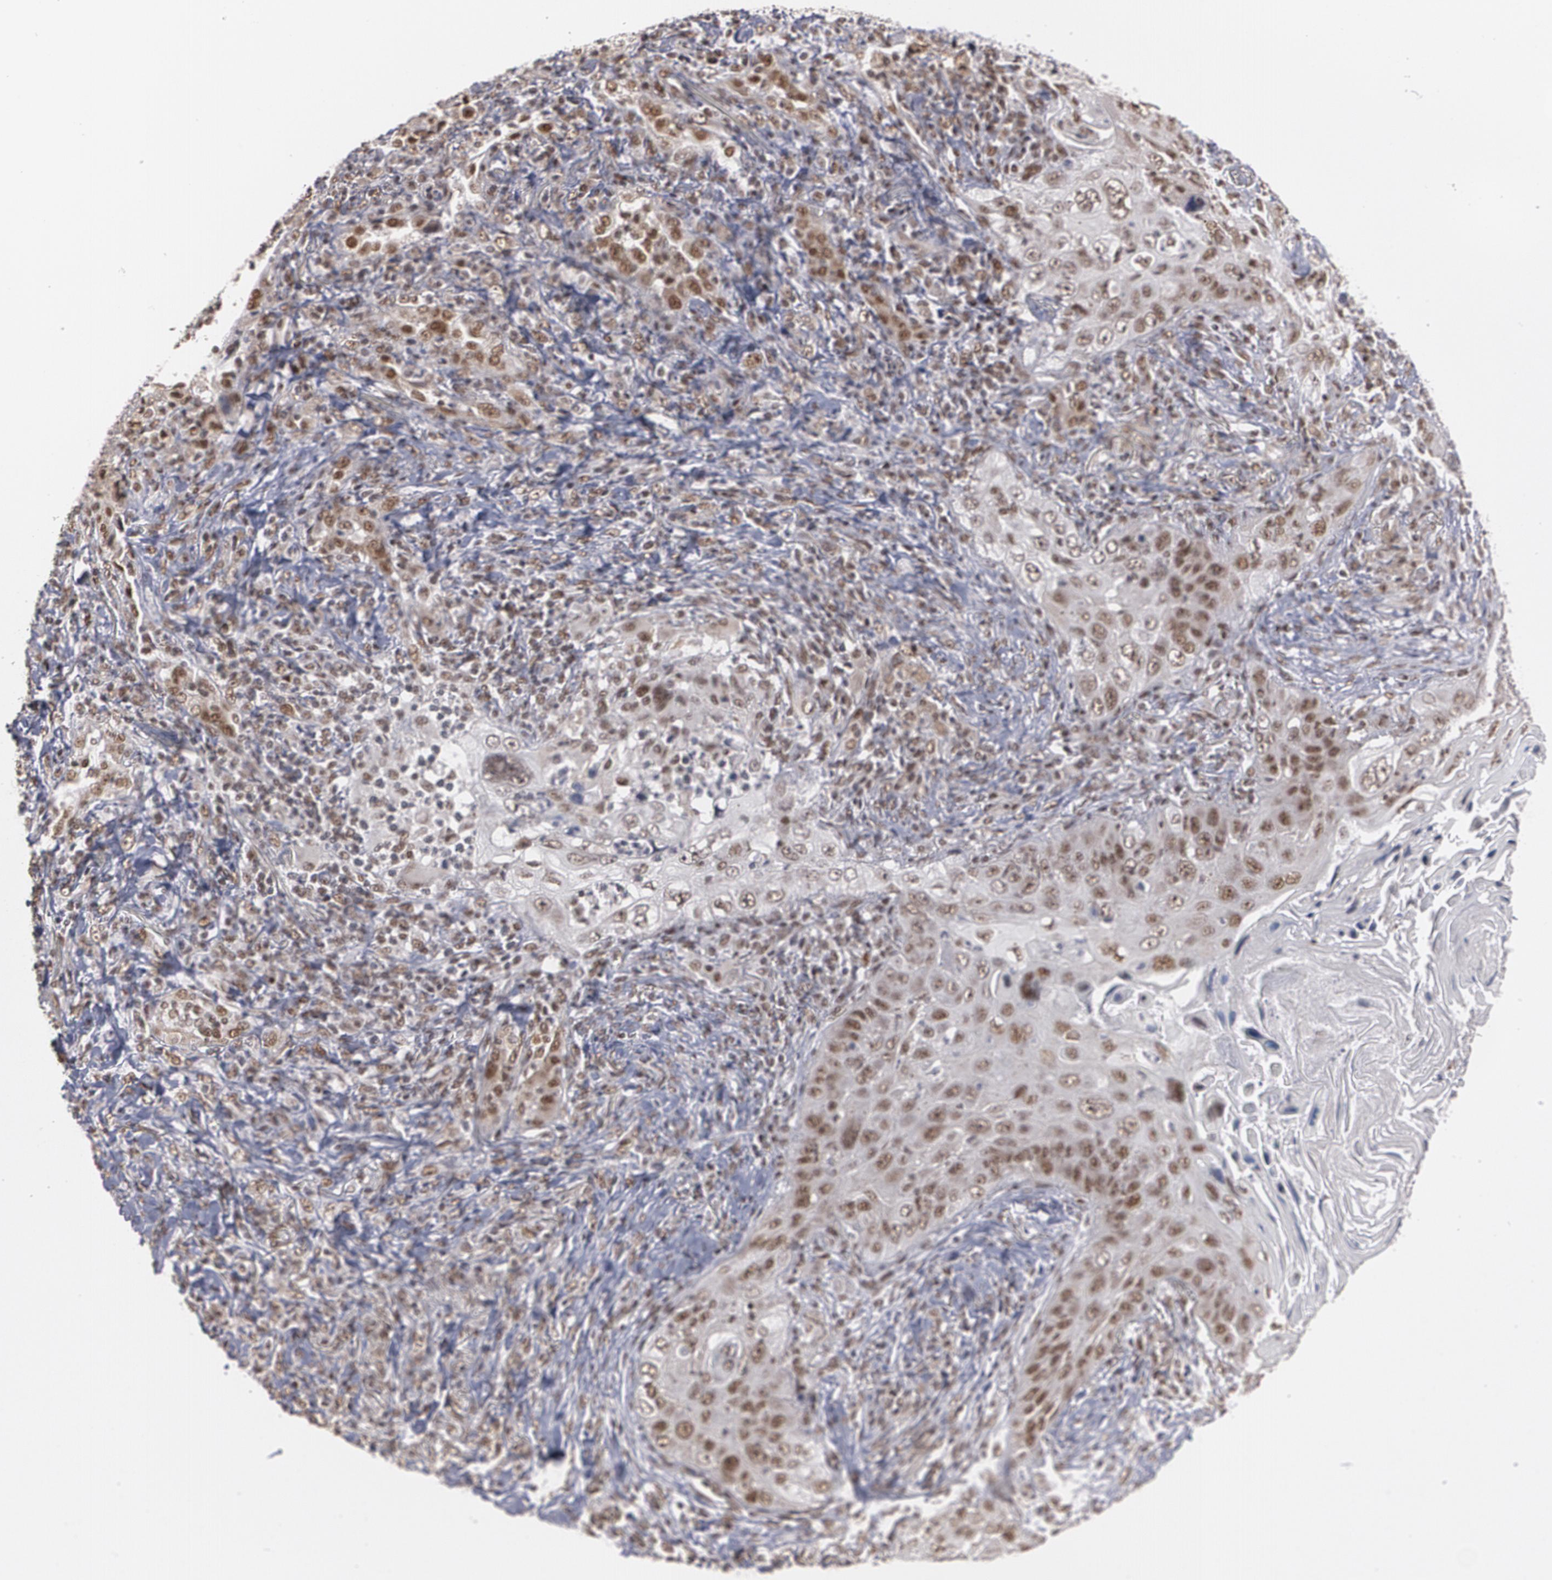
{"staining": {"intensity": "moderate", "quantity": ">75%", "location": "nuclear"}, "tissue": "lung cancer", "cell_type": "Tumor cells", "image_type": "cancer", "snomed": [{"axis": "morphology", "description": "Squamous cell carcinoma, NOS"}, {"axis": "topography", "description": "Lung"}], "caption": "IHC staining of squamous cell carcinoma (lung), which demonstrates medium levels of moderate nuclear expression in about >75% of tumor cells indicating moderate nuclear protein positivity. The staining was performed using DAB (brown) for protein detection and nuclei were counterstained in hematoxylin (blue).", "gene": "ZNF75A", "patient": {"sex": "female", "age": 67}}